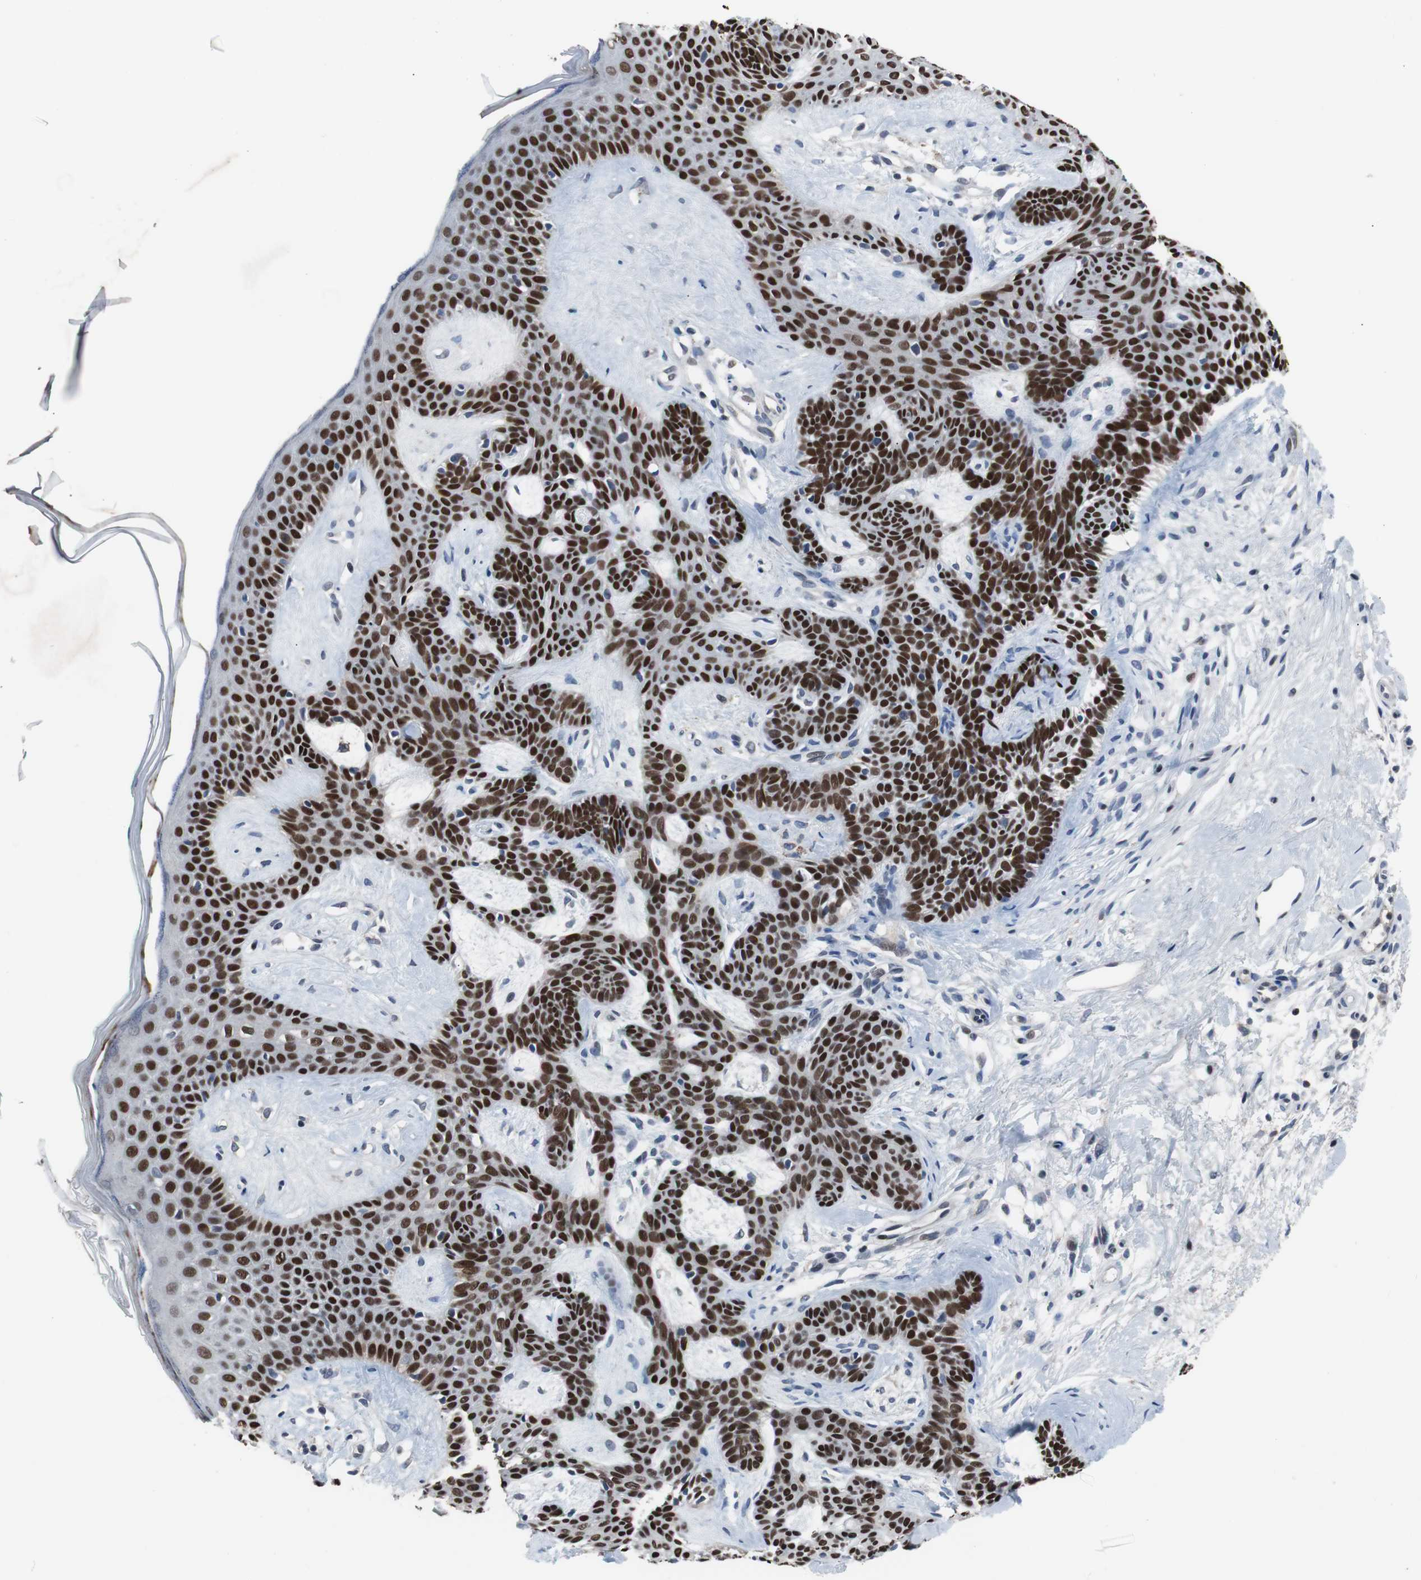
{"staining": {"intensity": "strong", "quantity": ">75%", "location": "nuclear"}, "tissue": "skin cancer", "cell_type": "Tumor cells", "image_type": "cancer", "snomed": [{"axis": "morphology", "description": "Developmental malformation"}, {"axis": "morphology", "description": "Basal cell carcinoma"}, {"axis": "topography", "description": "Skin"}], "caption": "DAB (3,3'-diaminobenzidine) immunohistochemical staining of skin cancer (basal cell carcinoma) shows strong nuclear protein staining in approximately >75% of tumor cells.", "gene": "TP63", "patient": {"sex": "female", "age": 62}}